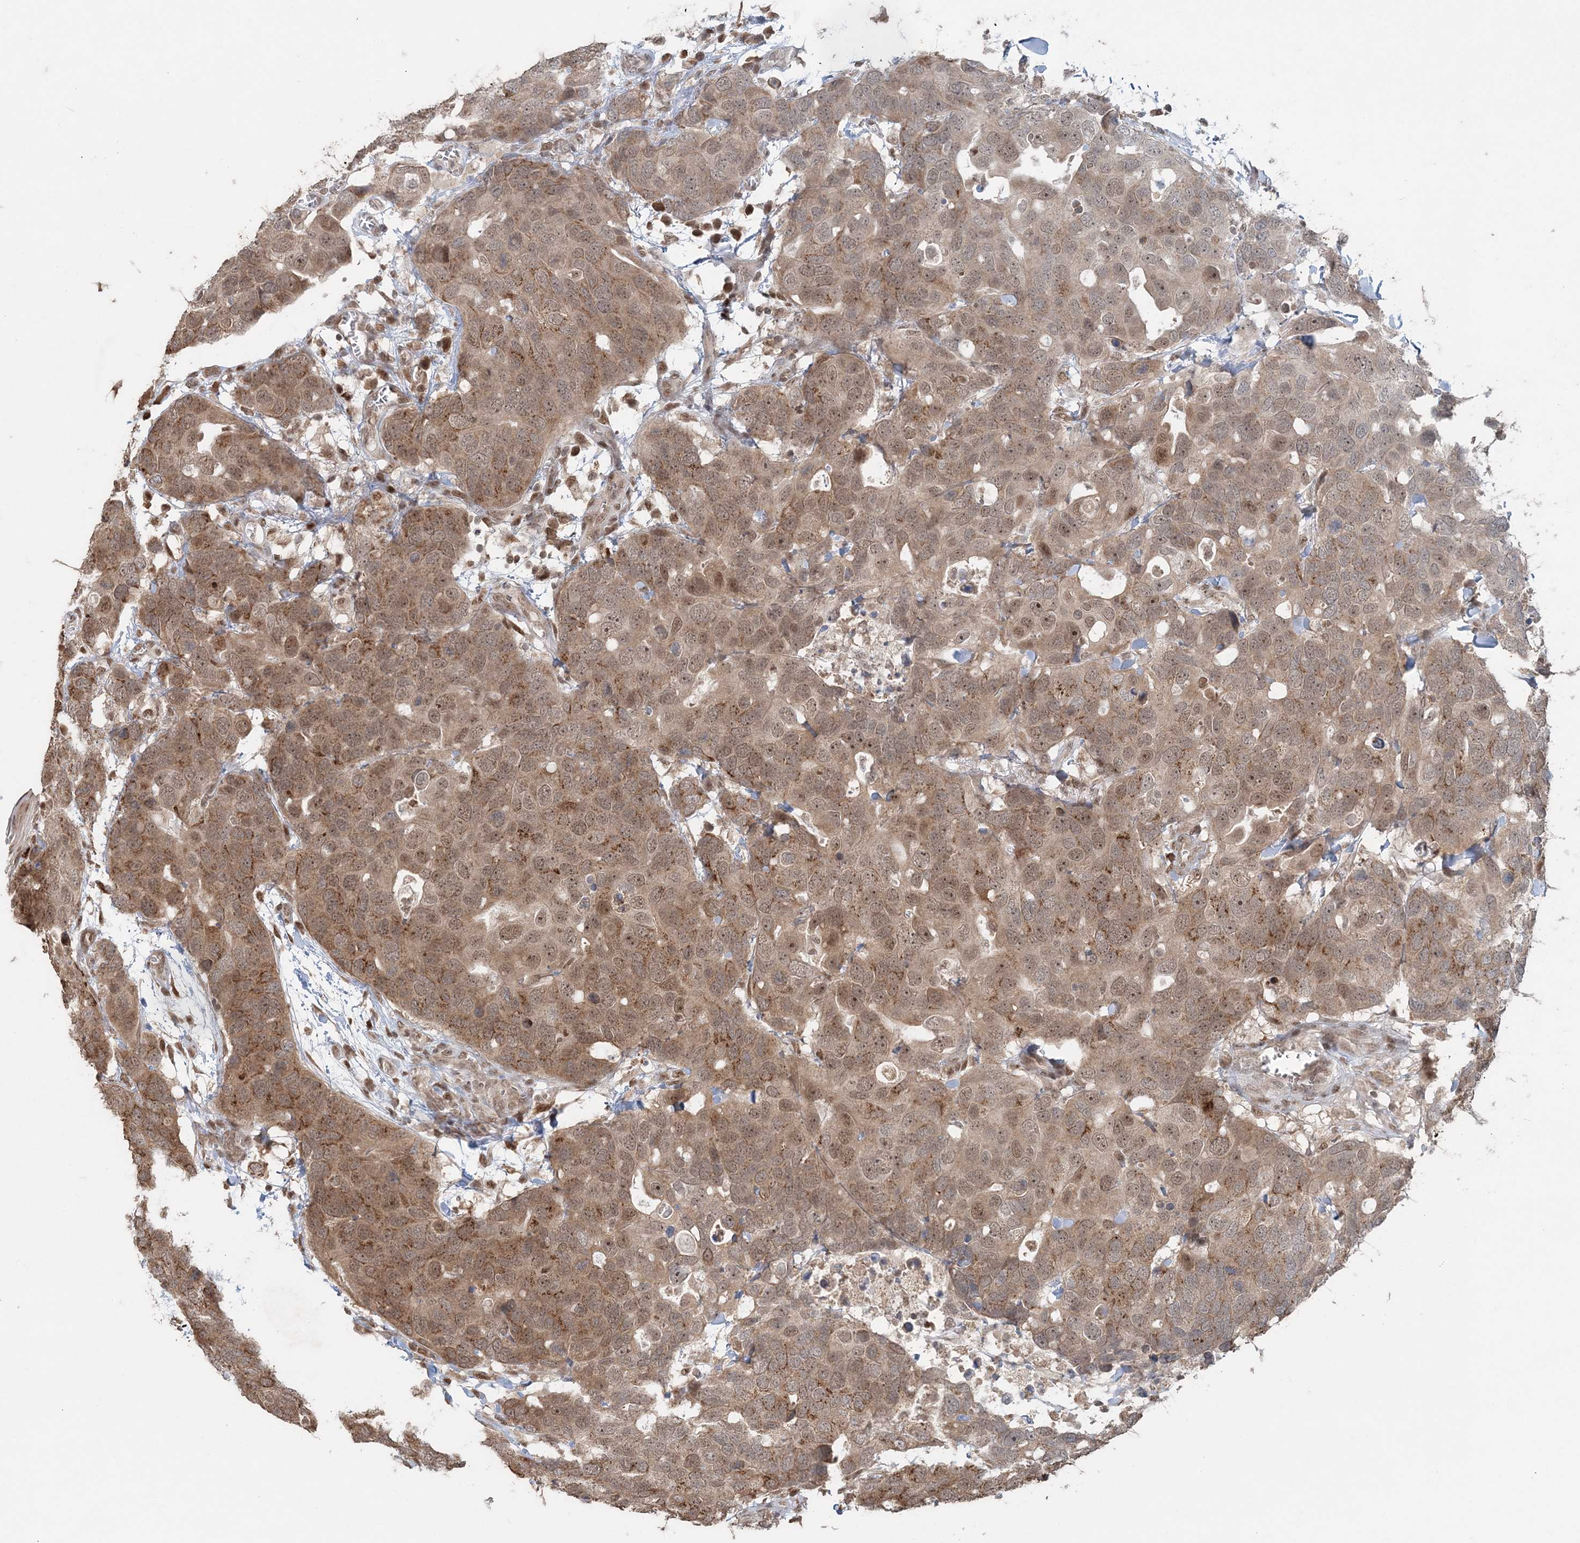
{"staining": {"intensity": "moderate", "quantity": ">75%", "location": "cytoplasmic/membranous,nuclear"}, "tissue": "breast cancer", "cell_type": "Tumor cells", "image_type": "cancer", "snomed": [{"axis": "morphology", "description": "Duct carcinoma"}, {"axis": "topography", "description": "Breast"}], "caption": "Protein expression by immunohistochemistry demonstrates moderate cytoplasmic/membranous and nuclear expression in approximately >75% of tumor cells in breast intraductal carcinoma. The staining is performed using DAB (3,3'-diaminobenzidine) brown chromogen to label protein expression. The nuclei are counter-stained blue using hematoxylin.", "gene": "SLU7", "patient": {"sex": "female", "age": 83}}